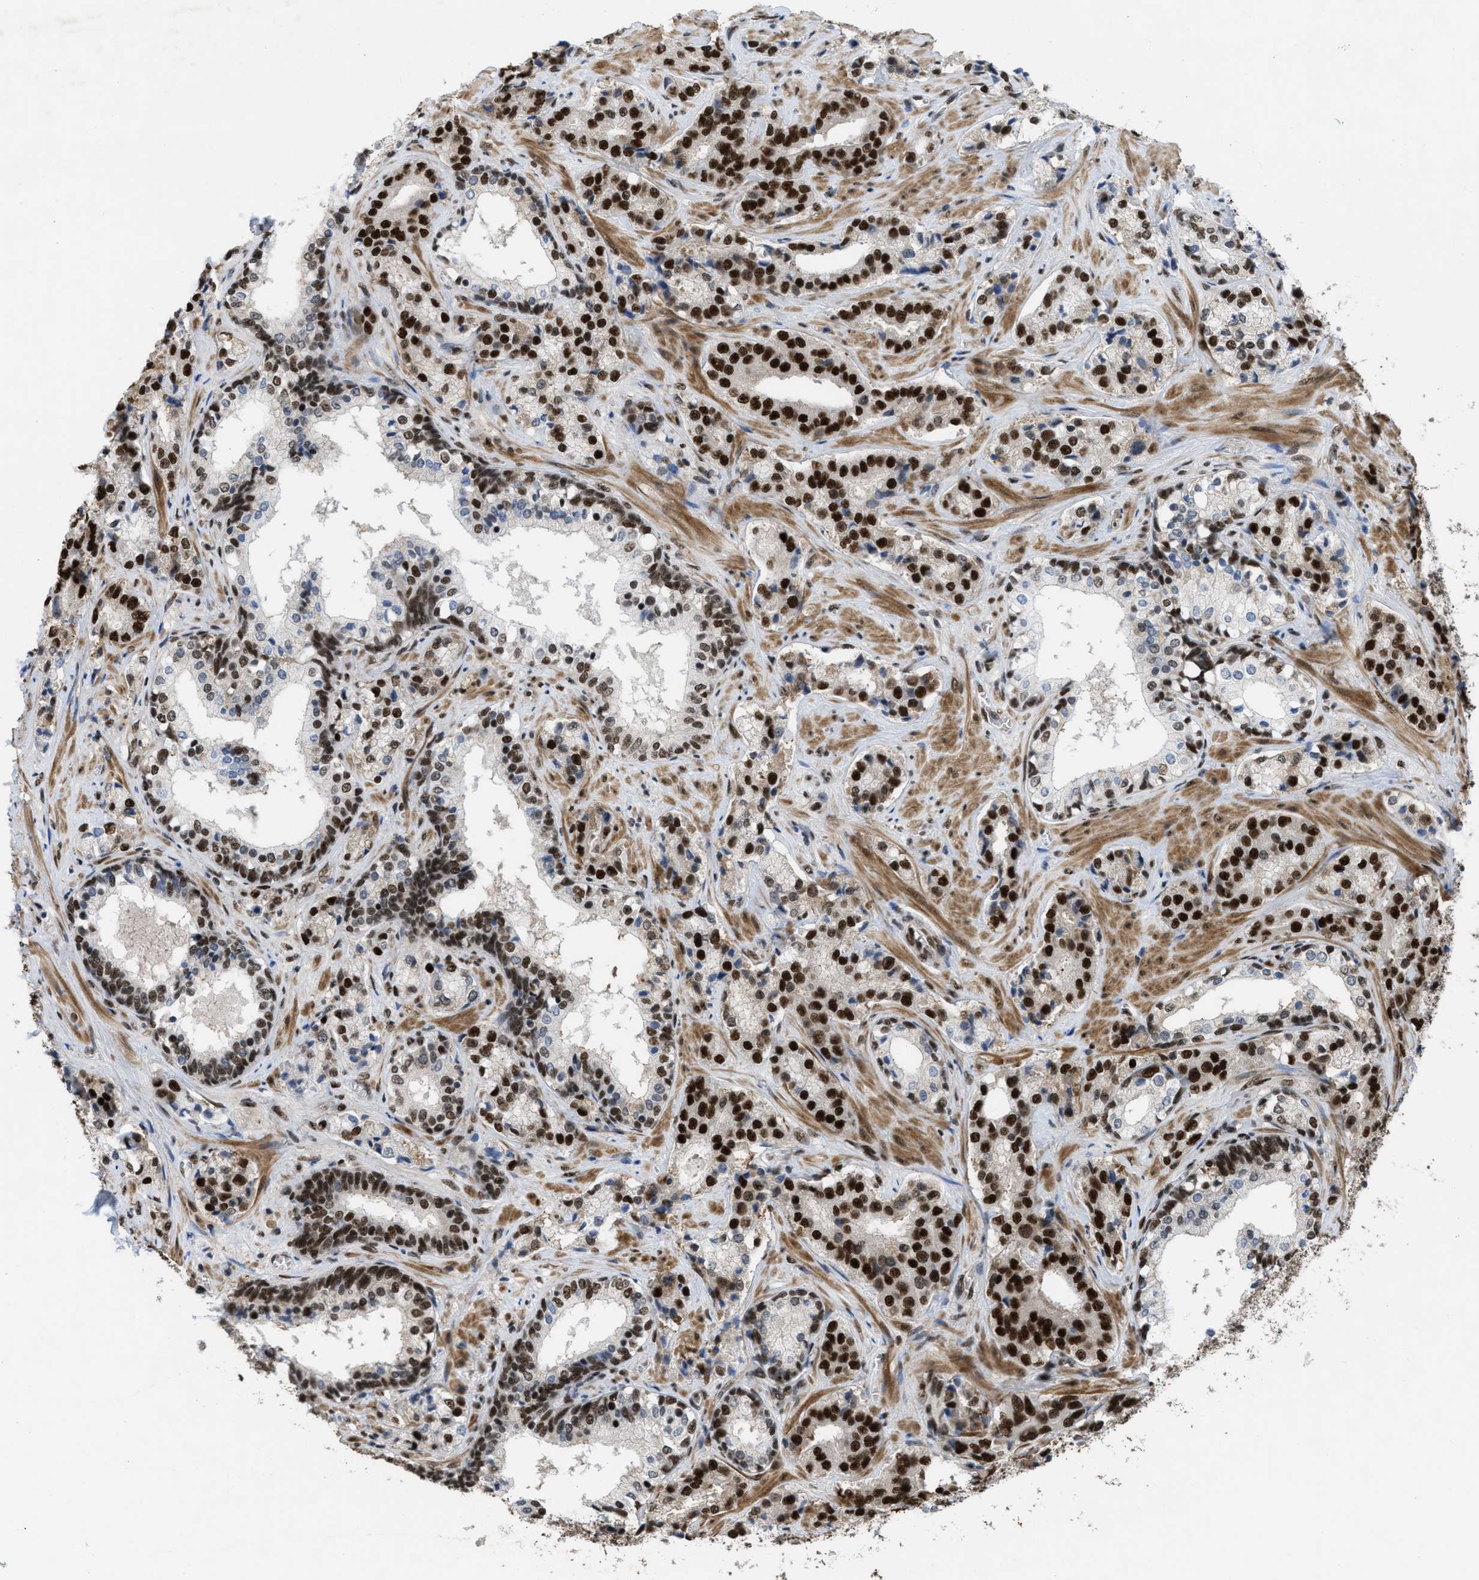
{"staining": {"intensity": "strong", "quantity": ">75%", "location": "nuclear"}, "tissue": "prostate cancer", "cell_type": "Tumor cells", "image_type": "cancer", "snomed": [{"axis": "morphology", "description": "Adenocarcinoma, High grade"}, {"axis": "topography", "description": "Prostate"}], "caption": "Prostate adenocarcinoma (high-grade) stained with IHC shows strong nuclear staining in approximately >75% of tumor cells.", "gene": "CDT1", "patient": {"sex": "male", "age": 60}}